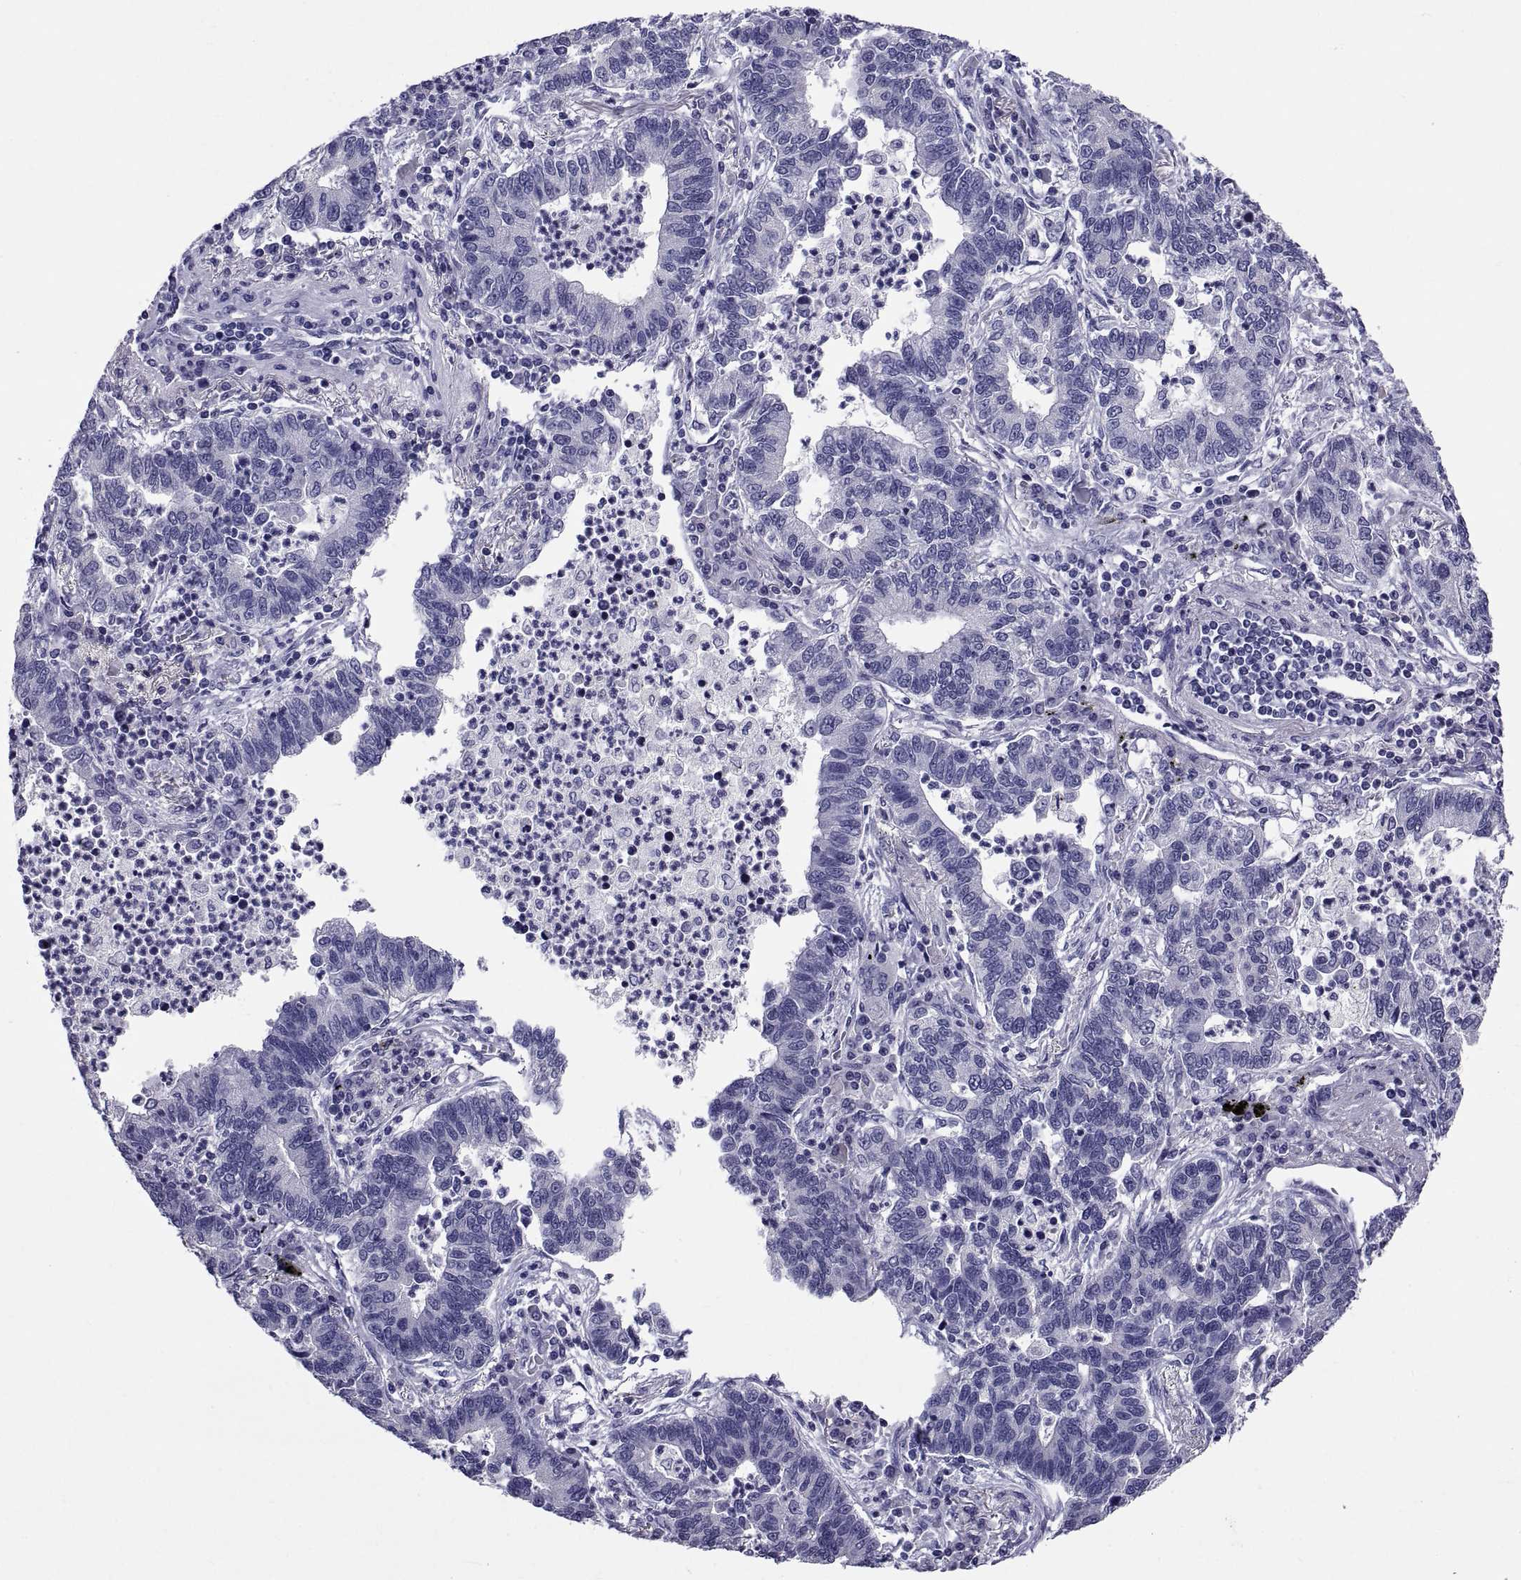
{"staining": {"intensity": "negative", "quantity": "none", "location": "none"}, "tissue": "lung cancer", "cell_type": "Tumor cells", "image_type": "cancer", "snomed": [{"axis": "morphology", "description": "Adenocarcinoma, NOS"}, {"axis": "topography", "description": "Lung"}], "caption": "Tumor cells show no significant staining in lung adenocarcinoma.", "gene": "TGFBR3L", "patient": {"sex": "female", "age": 57}}